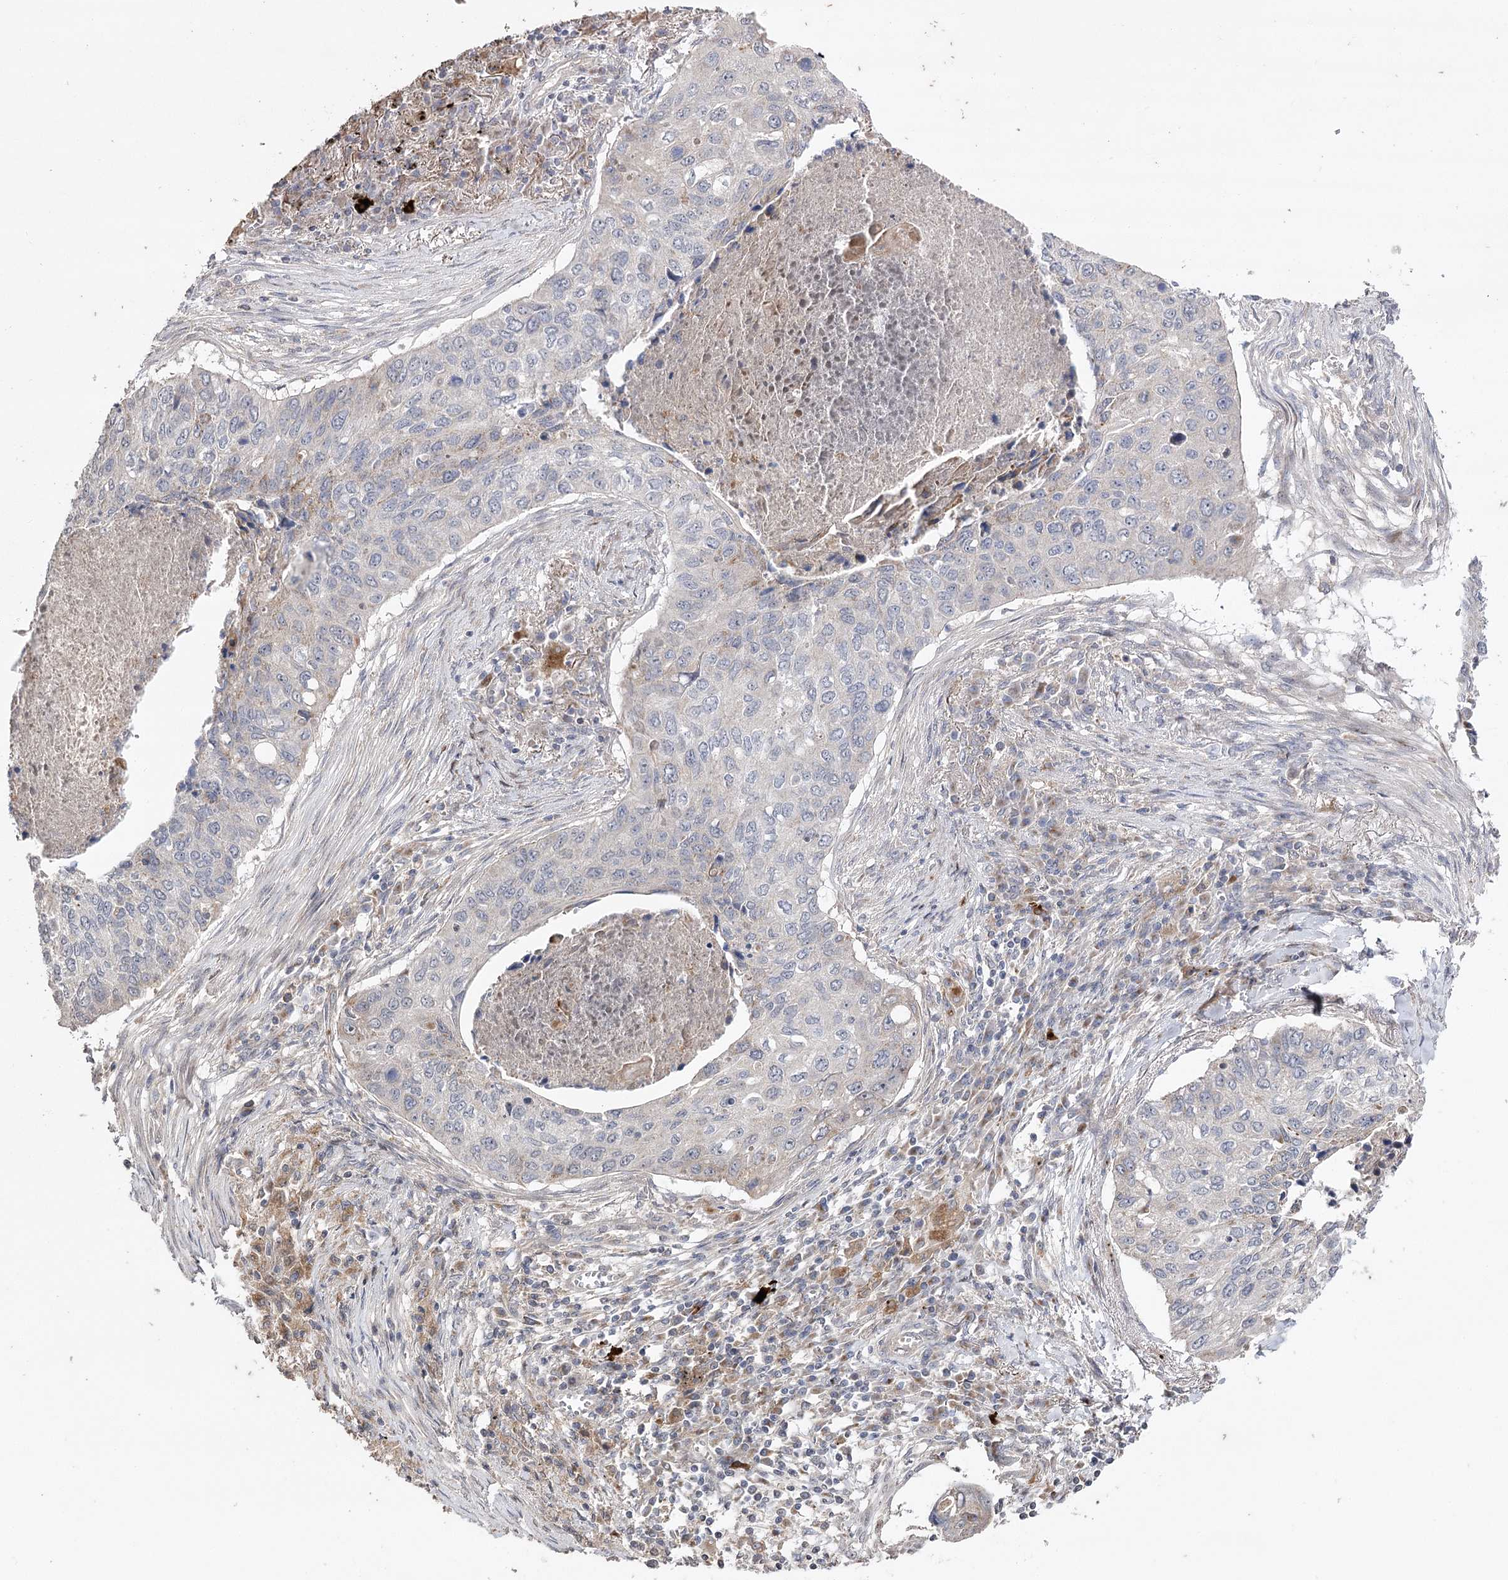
{"staining": {"intensity": "negative", "quantity": "none", "location": "none"}, "tissue": "lung cancer", "cell_type": "Tumor cells", "image_type": "cancer", "snomed": [{"axis": "morphology", "description": "Squamous cell carcinoma, NOS"}, {"axis": "topography", "description": "Lung"}], "caption": "DAB immunohistochemical staining of human lung cancer demonstrates no significant staining in tumor cells.", "gene": "OBSL1", "patient": {"sex": "female", "age": 63}}